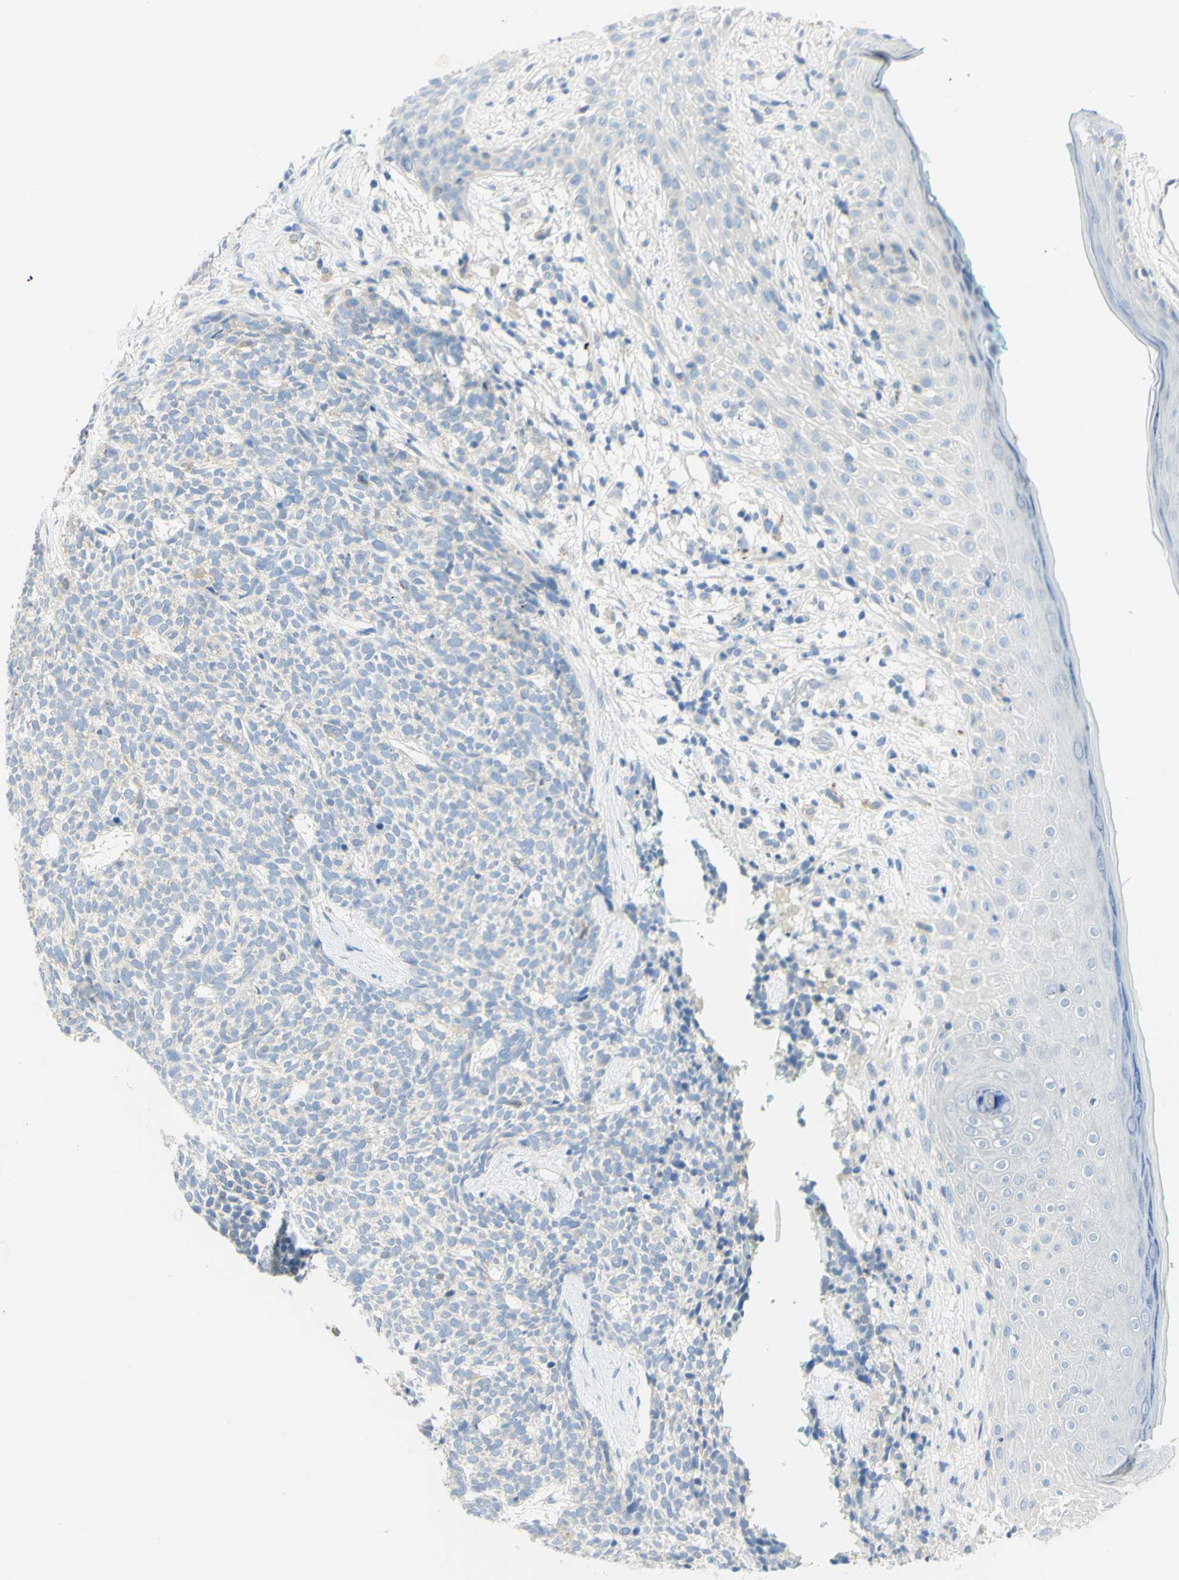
{"staining": {"intensity": "negative", "quantity": "none", "location": "none"}, "tissue": "skin cancer", "cell_type": "Tumor cells", "image_type": "cancer", "snomed": [{"axis": "morphology", "description": "Basal cell carcinoma"}, {"axis": "topography", "description": "Skin"}], "caption": "The photomicrograph exhibits no staining of tumor cells in skin cancer (basal cell carcinoma). (DAB (3,3'-diaminobenzidine) immunohistochemistry (IHC) visualized using brightfield microscopy, high magnification).", "gene": "GCNT3", "patient": {"sex": "female", "age": 84}}